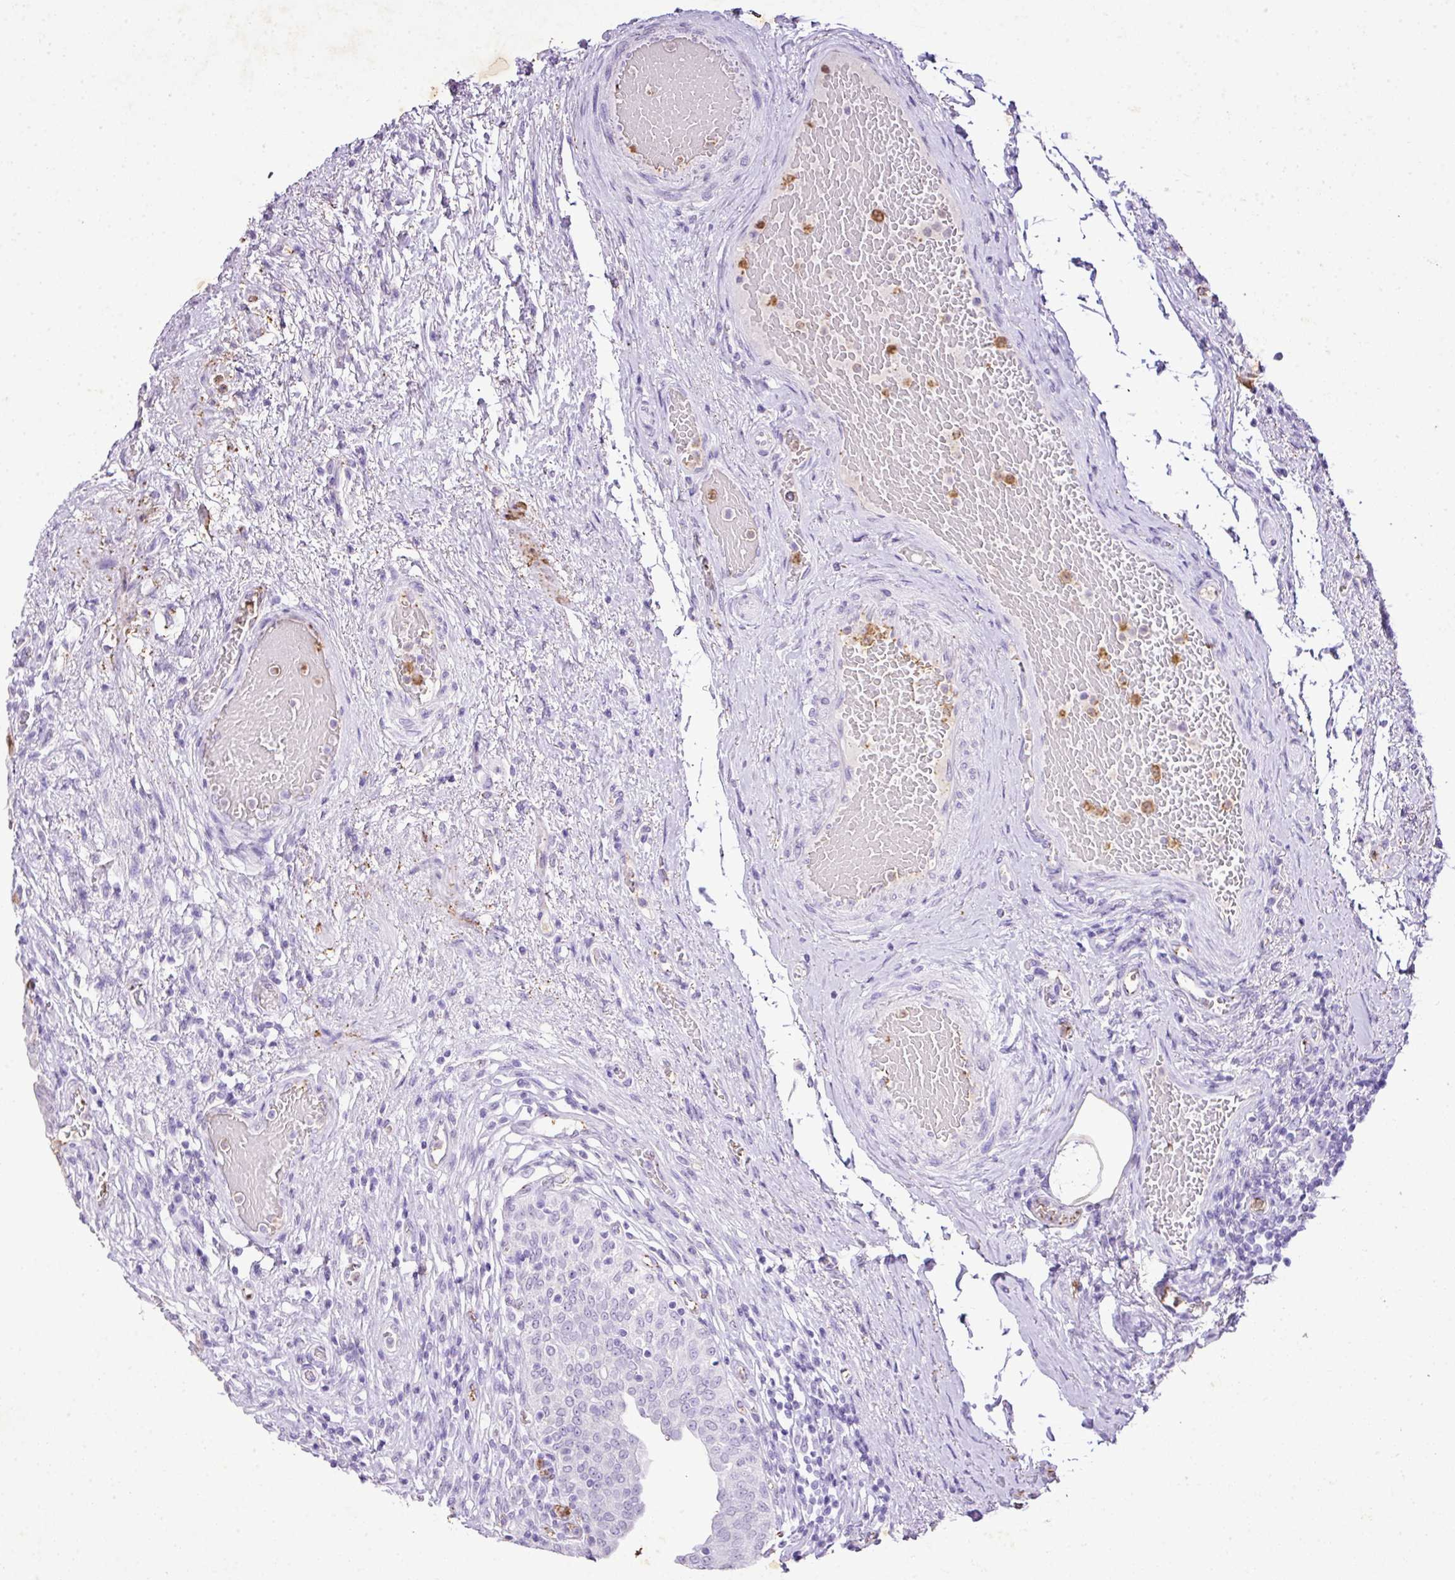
{"staining": {"intensity": "moderate", "quantity": "<25%", "location": "cytoplasmic/membranous"}, "tissue": "urinary bladder", "cell_type": "Urothelial cells", "image_type": "normal", "snomed": [{"axis": "morphology", "description": "Normal tissue, NOS"}, {"axis": "topography", "description": "Urinary bladder"}], "caption": "Immunohistochemistry of normal human urinary bladder shows low levels of moderate cytoplasmic/membranous staining in about <25% of urothelial cells.", "gene": "KCNJ11", "patient": {"sex": "male", "age": 71}}